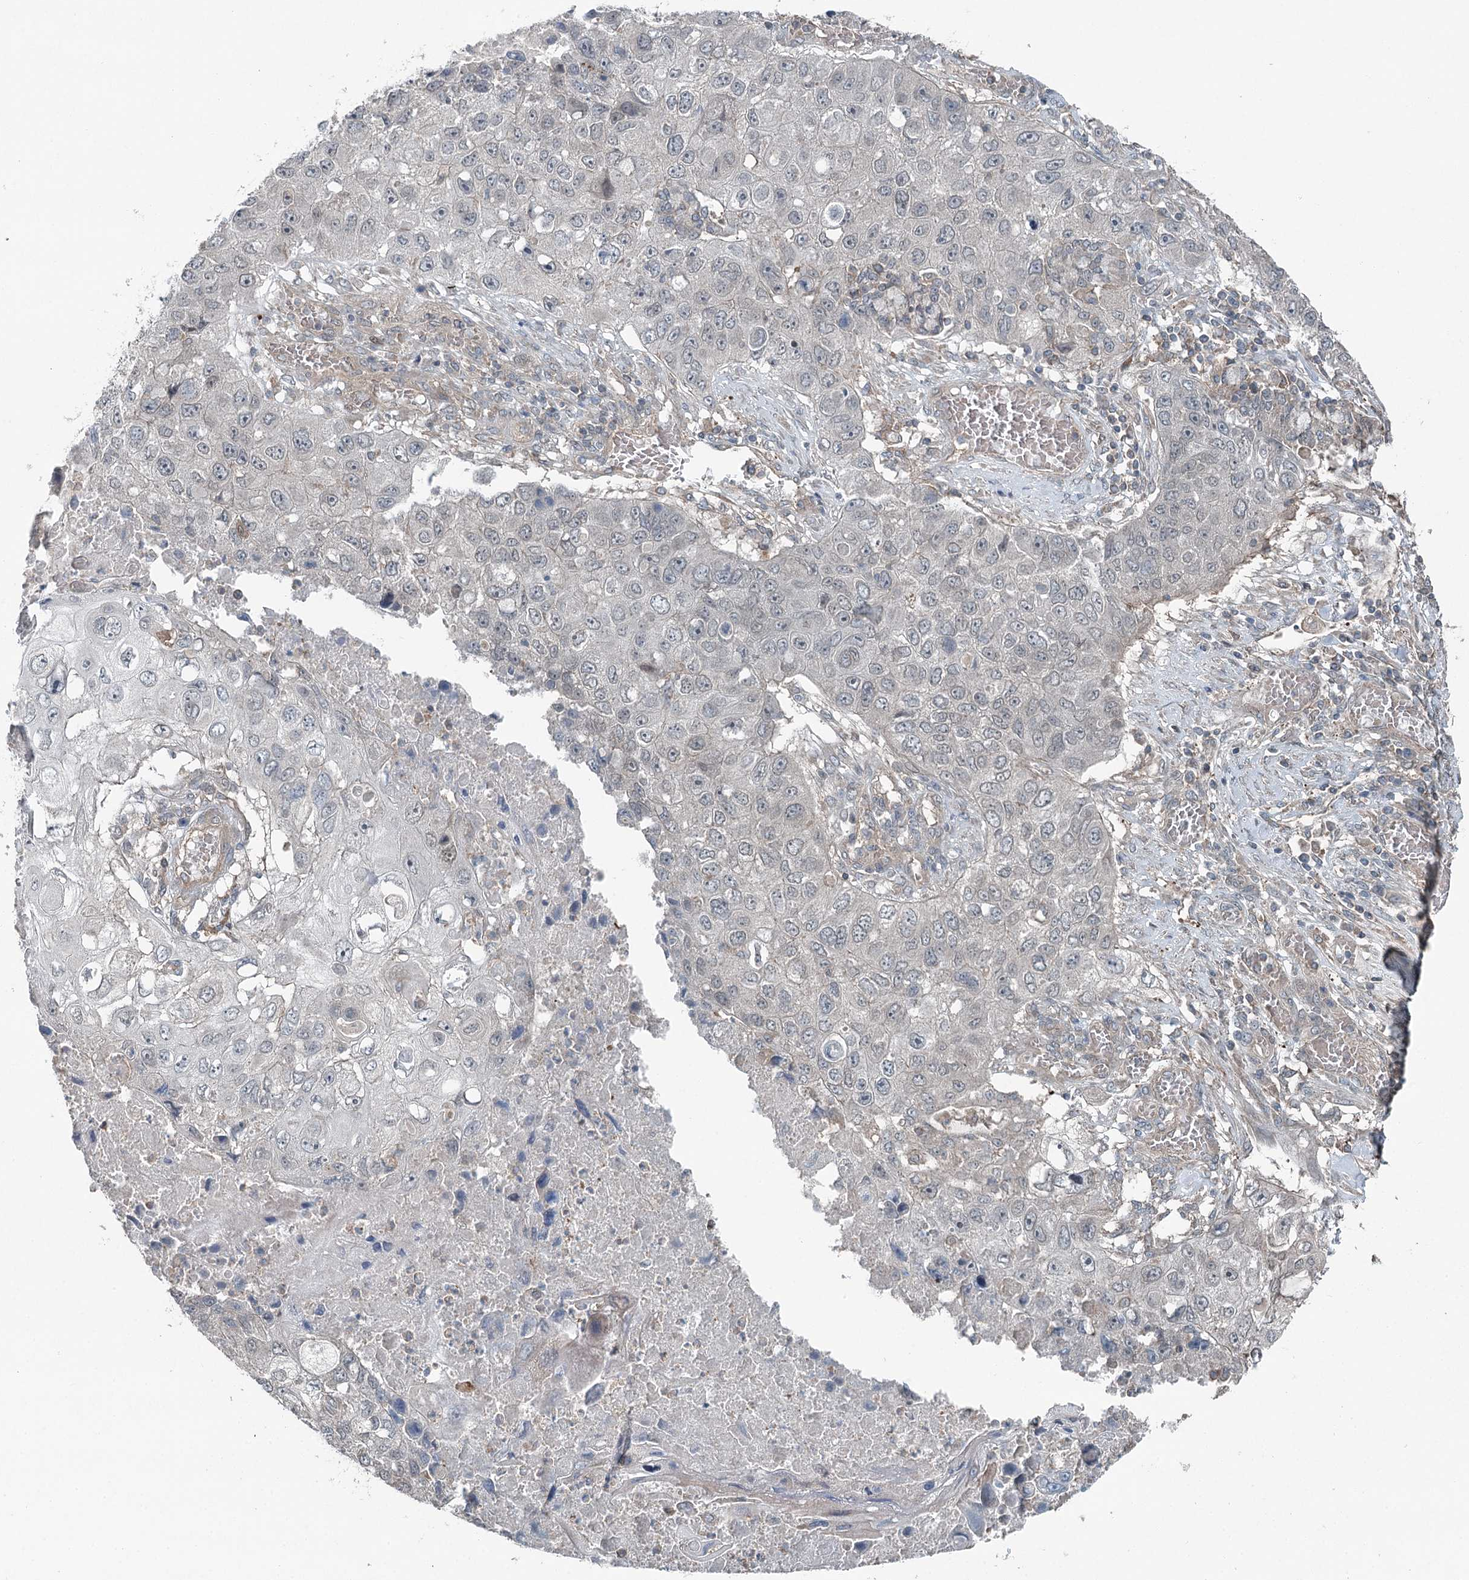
{"staining": {"intensity": "negative", "quantity": "none", "location": "none"}, "tissue": "lung cancer", "cell_type": "Tumor cells", "image_type": "cancer", "snomed": [{"axis": "morphology", "description": "Squamous cell carcinoma, NOS"}, {"axis": "topography", "description": "Lung"}], "caption": "Immunohistochemistry (IHC) of human lung squamous cell carcinoma reveals no positivity in tumor cells.", "gene": "SKIC3", "patient": {"sex": "male", "age": 61}}